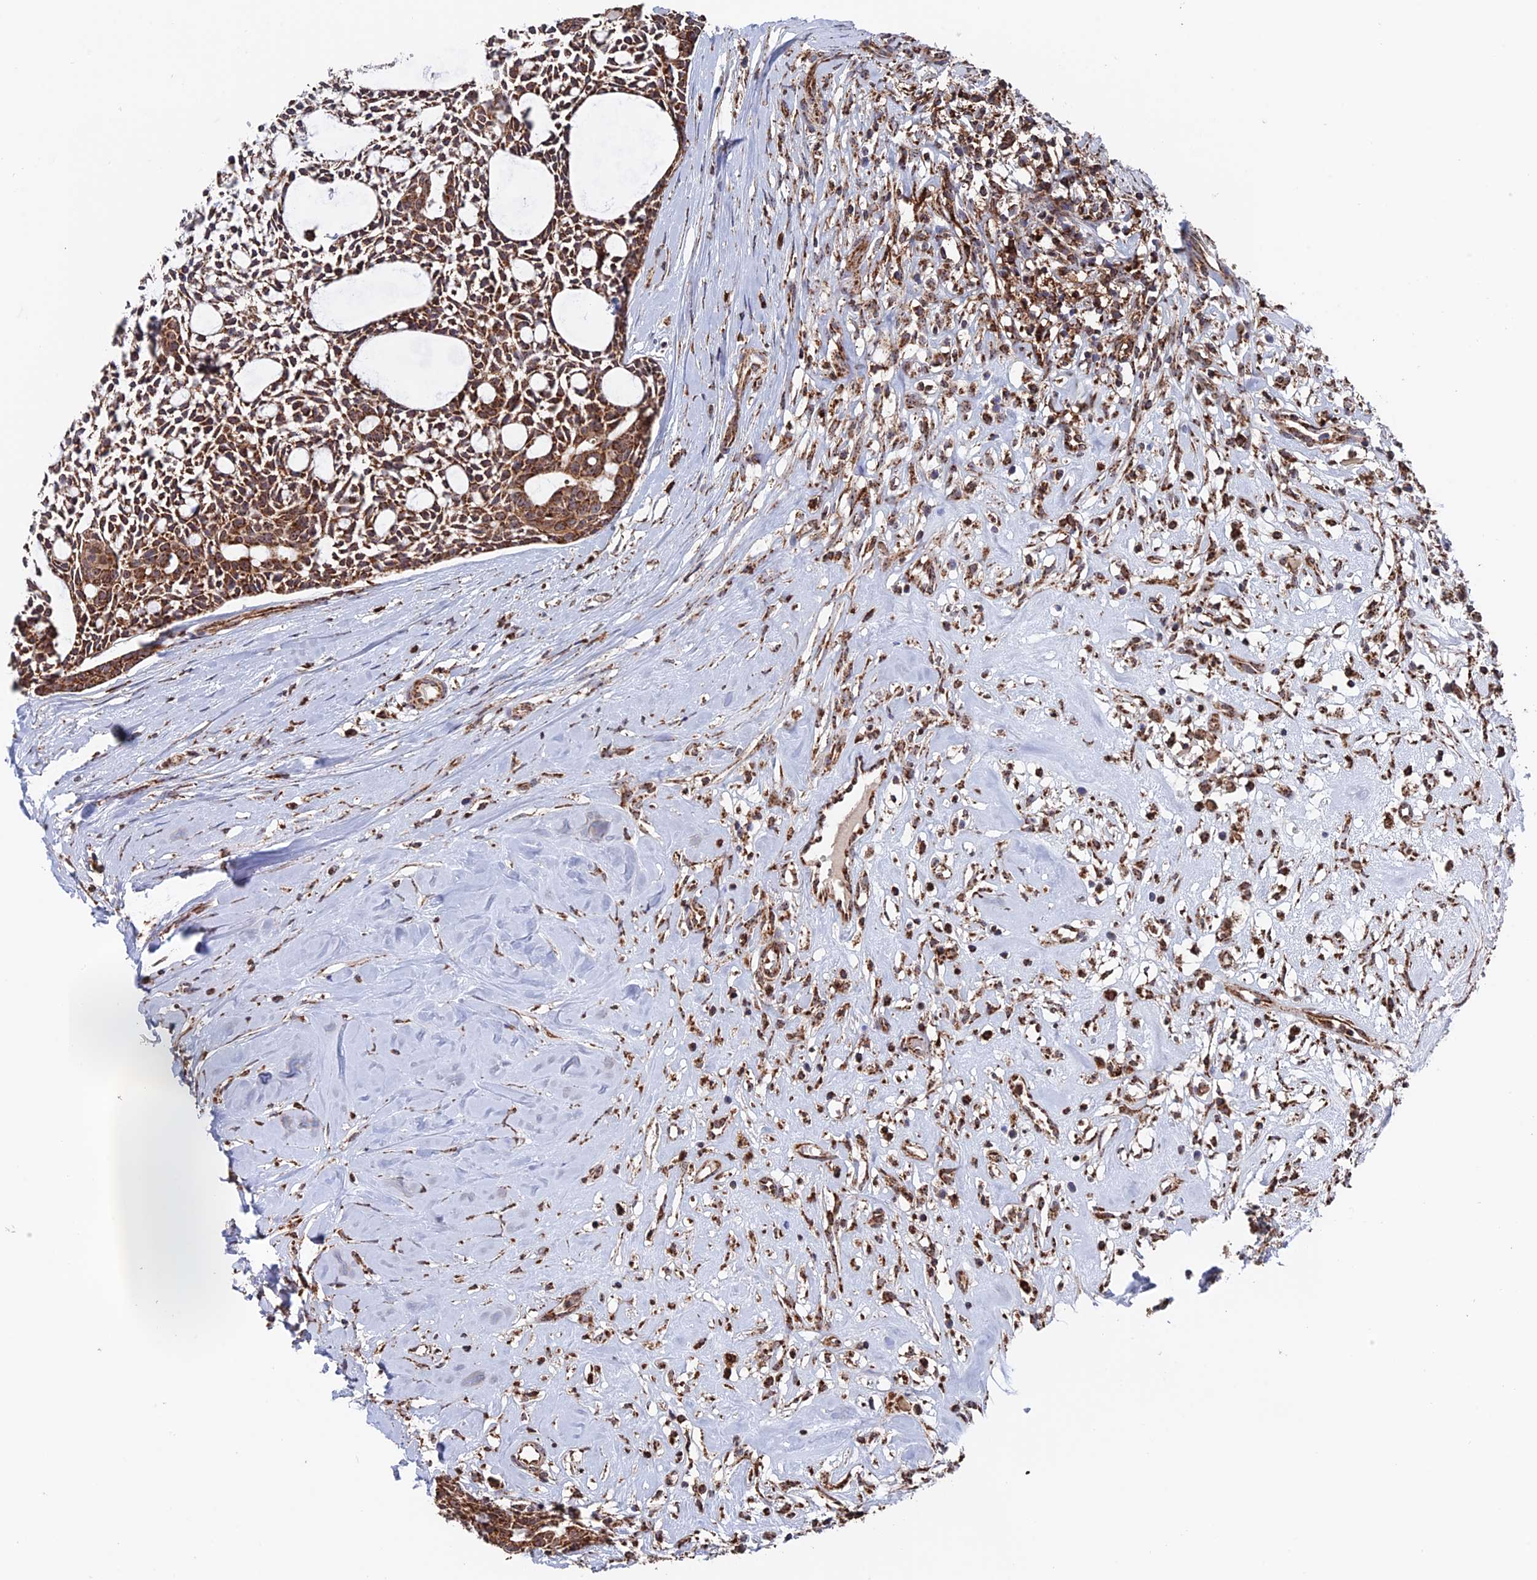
{"staining": {"intensity": "moderate", "quantity": ">75%", "location": "cytoplasmic/membranous"}, "tissue": "head and neck cancer", "cell_type": "Tumor cells", "image_type": "cancer", "snomed": [{"axis": "morphology", "description": "Adenocarcinoma, NOS"}, {"axis": "topography", "description": "Subcutis"}, {"axis": "topography", "description": "Head-Neck"}], "caption": "Head and neck cancer (adenocarcinoma) stained with immunohistochemistry (IHC) exhibits moderate cytoplasmic/membranous positivity in approximately >75% of tumor cells.", "gene": "DTYMK", "patient": {"sex": "female", "age": 73}}